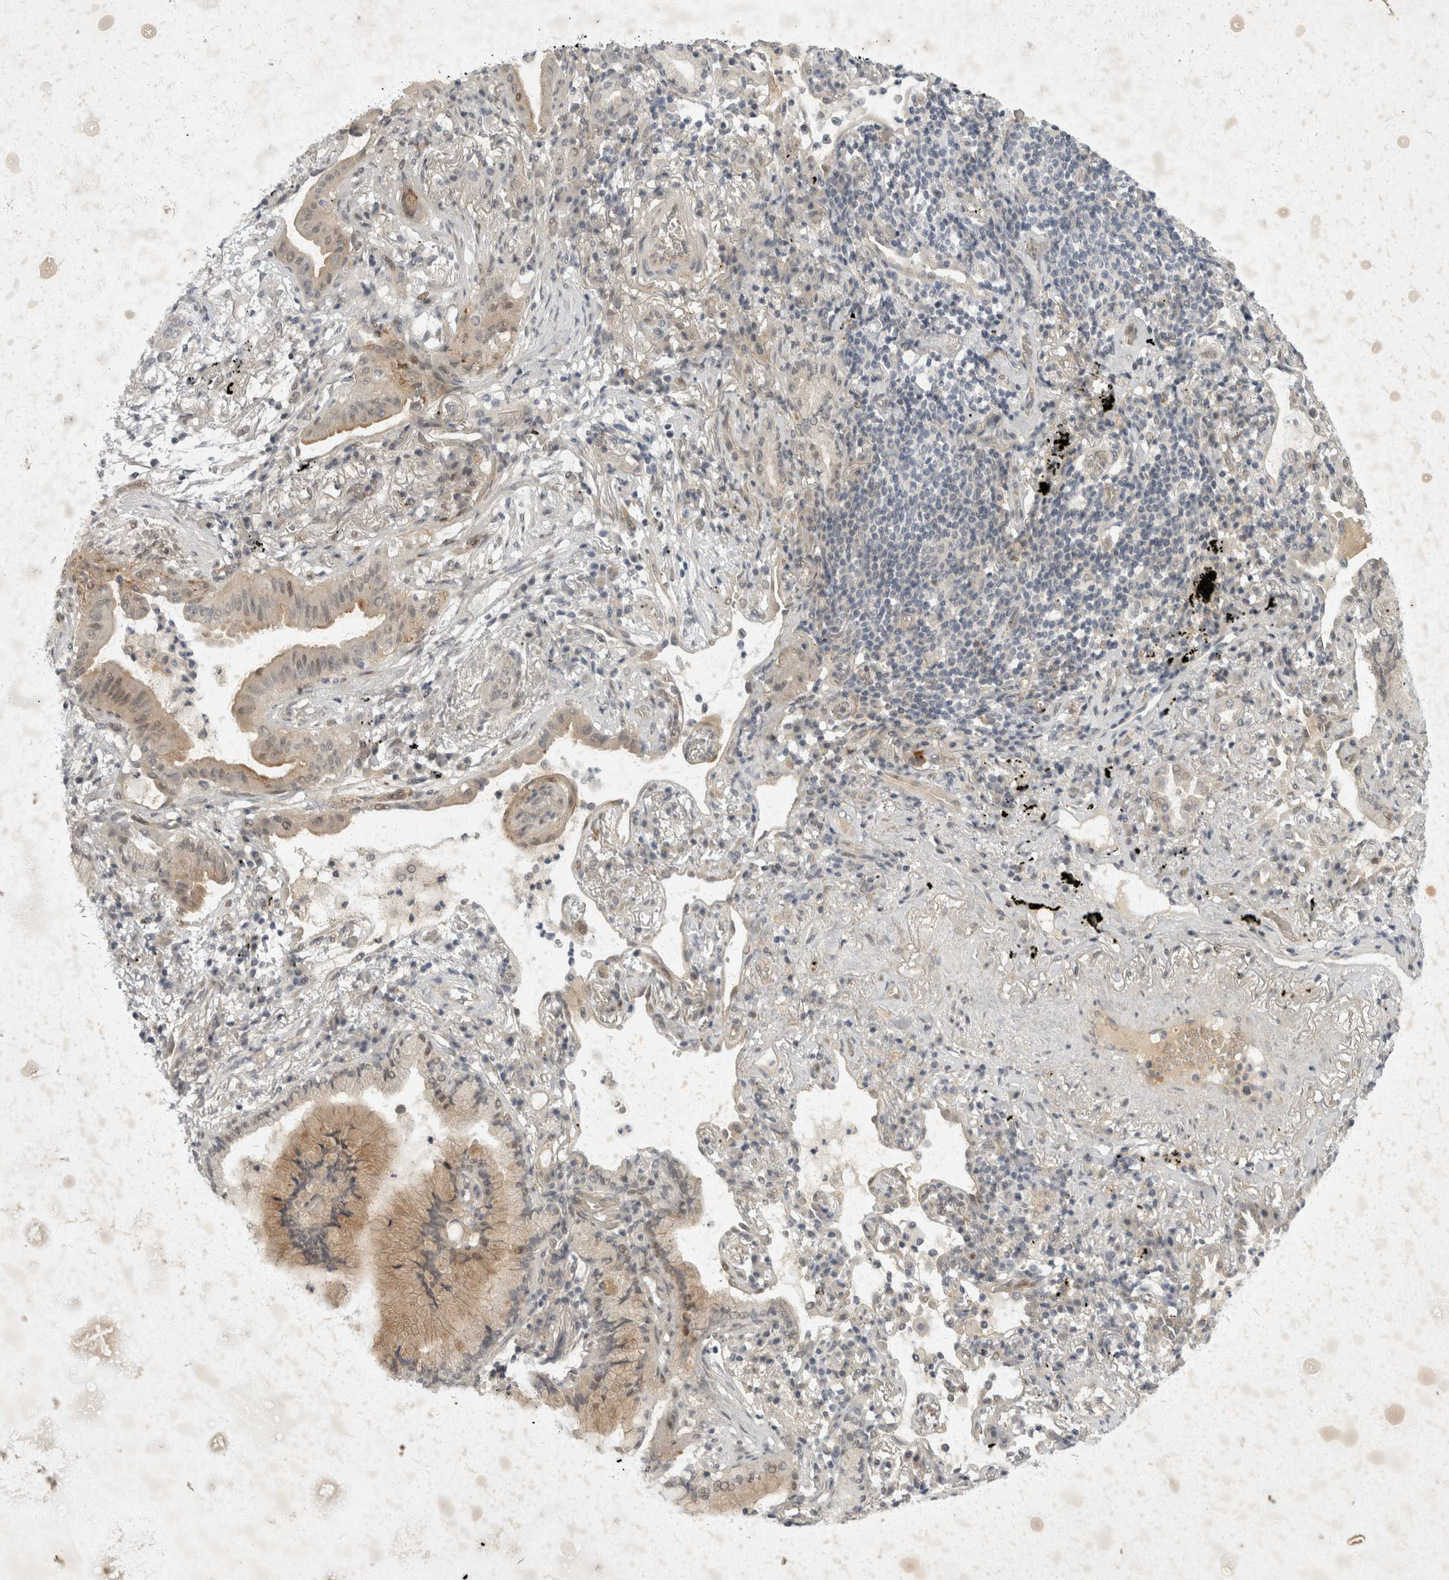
{"staining": {"intensity": "weak", "quantity": ">75%", "location": "cytoplasmic/membranous"}, "tissue": "lung cancer", "cell_type": "Tumor cells", "image_type": "cancer", "snomed": [{"axis": "morphology", "description": "Adenocarcinoma, NOS"}, {"axis": "topography", "description": "Lung"}], "caption": "Immunohistochemistry (IHC) photomicrograph of human lung cancer stained for a protein (brown), which demonstrates low levels of weak cytoplasmic/membranous positivity in about >75% of tumor cells.", "gene": "TOM1L2", "patient": {"sex": "female", "age": 70}}